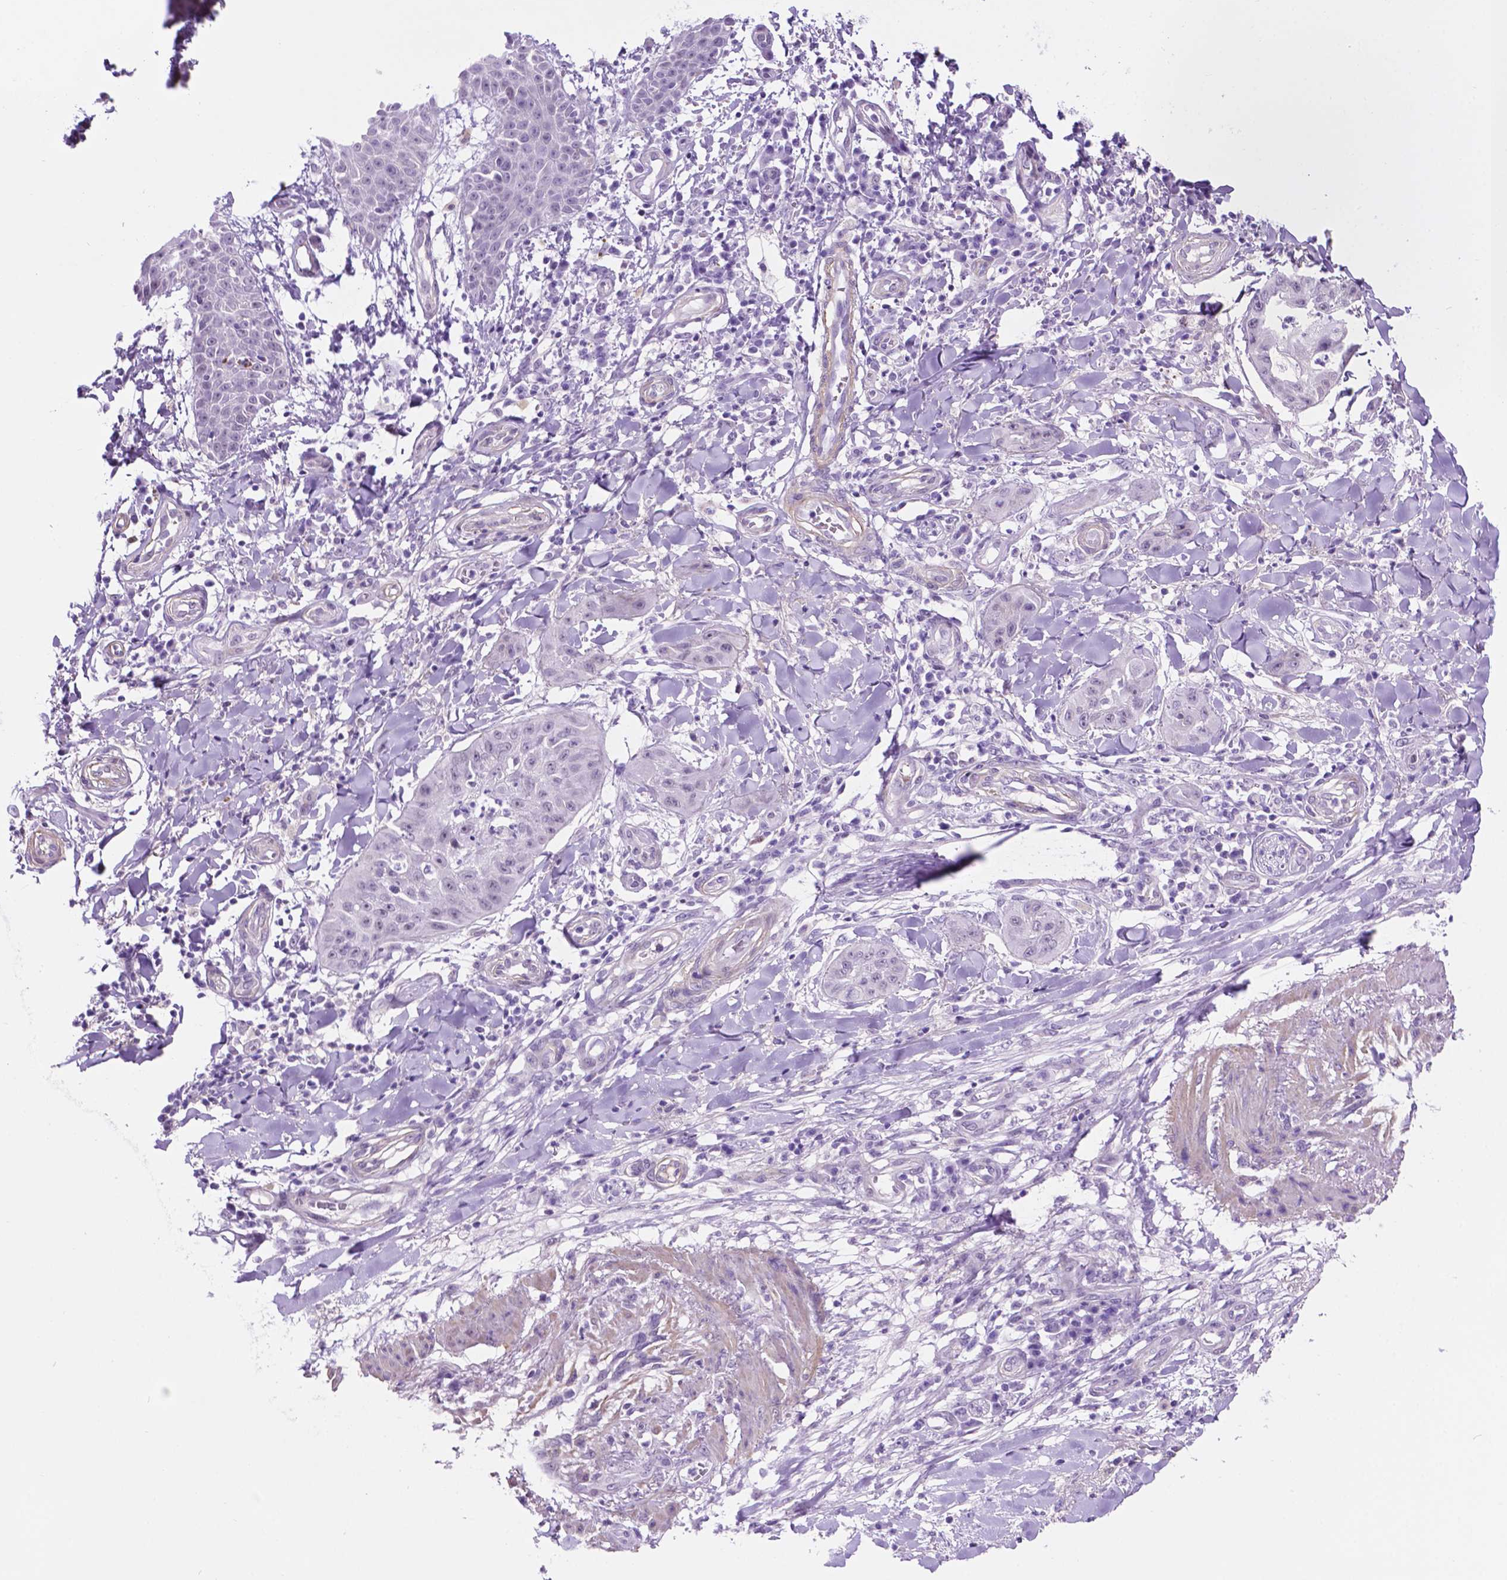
{"staining": {"intensity": "negative", "quantity": "none", "location": "none"}, "tissue": "skin cancer", "cell_type": "Tumor cells", "image_type": "cancer", "snomed": [{"axis": "morphology", "description": "Squamous cell carcinoma, NOS"}, {"axis": "topography", "description": "Skin"}], "caption": "An image of skin squamous cell carcinoma stained for a protein shows no brown staining in tumor cells.", "gene": "ACY3", "patient": {"sex": "male", "age": 70}}